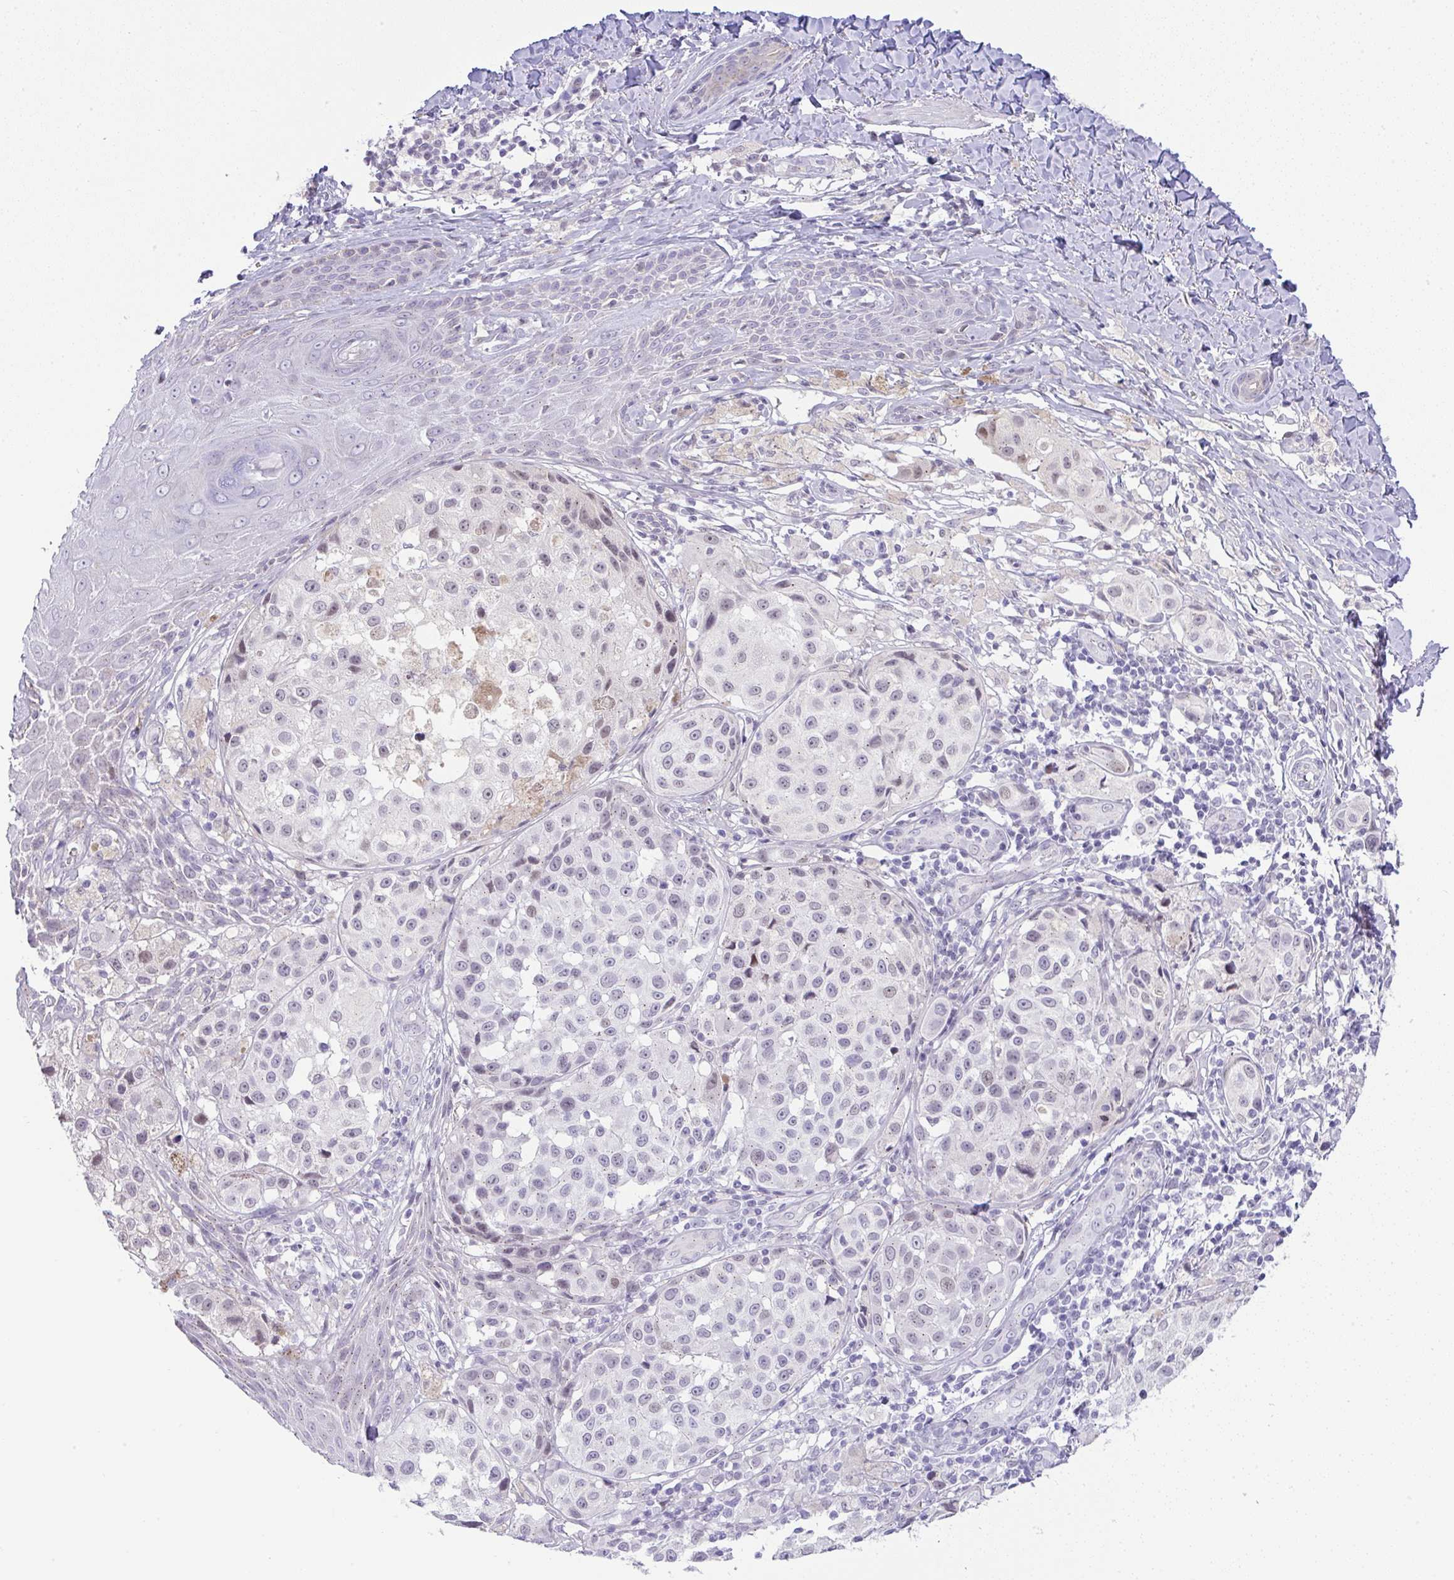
{"staining": {"intensity": "negative", "quantity": "none", "location": "none"}, "tissue": "melanoma", "cell_type": "Tumor cells", "image_type": "cancer", "snomed": [{"axis": "morphology", "description": "Malignant melanoma, NOS"}, {"axis": "topography", "description": "Skin"}], "caption": "An immunohistochemistry (IHC) photomicrograph of melanoma is shown. There is no staining in tumor cells of melanoma.", "gene": "FAM177A1", "patient": {"sex": "male", "age": 39}}